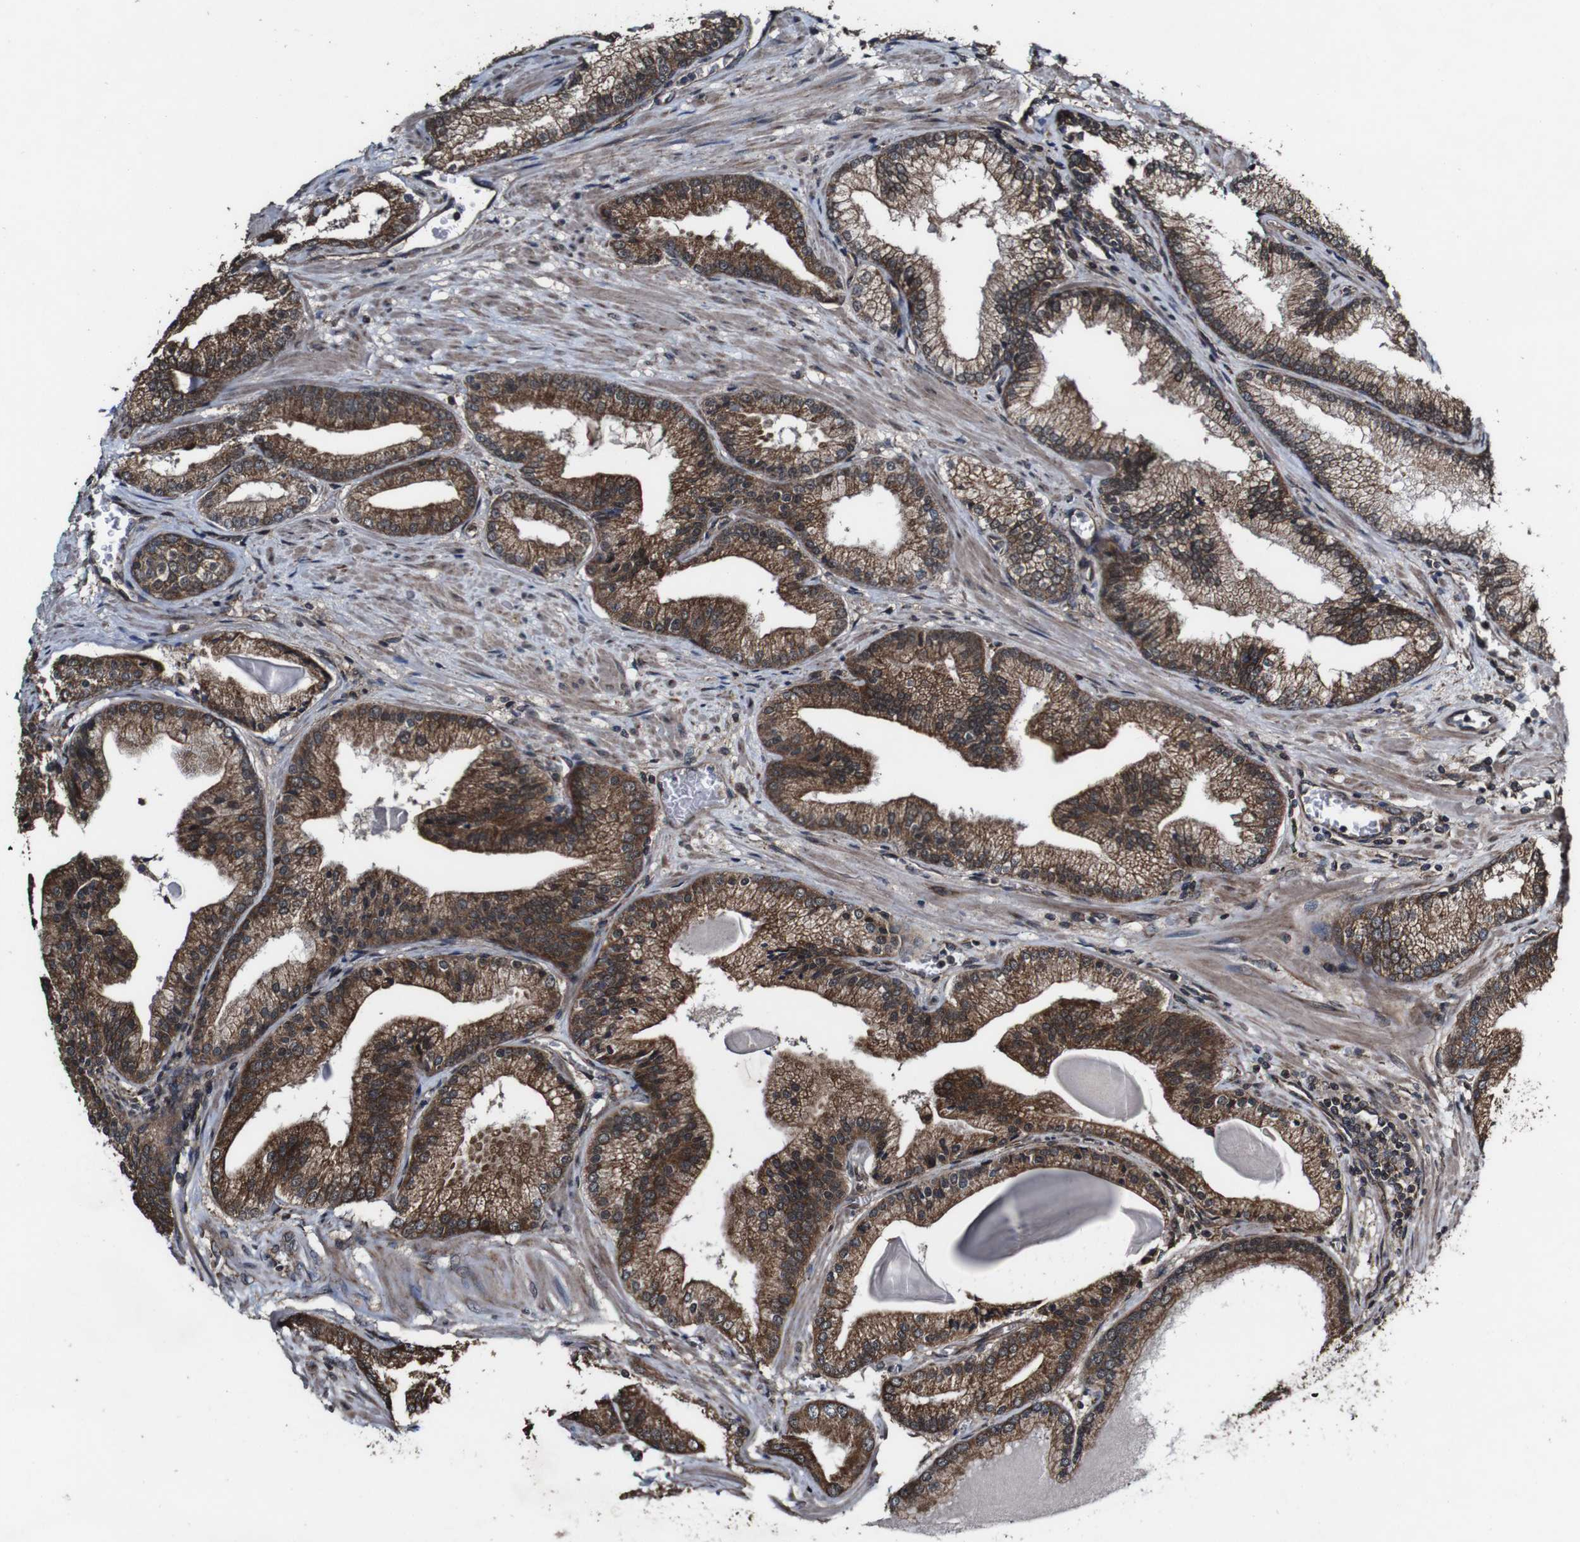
{"staining": {"intensity": "moderate", "quantity": ">75%", "location": "cytoplasmic/membranous"}, "tissue": "prostate cancer", "cell_type": "Tumor cells", "image_type": "cancer", "snomed": [{"axis": "morphology", "description": "Adenocarcinoma, Low grade"}, {"axis": "topography", "description": "Prostate"}], "caption": "Prostate cancer stained for a protein demonstrates moderate cytoplasmic/membranous positivity in tumor cells. Nuclei are stained in blue.", "gene": "BTN3A3", "patient": {"sex": "male", "age": 59}}